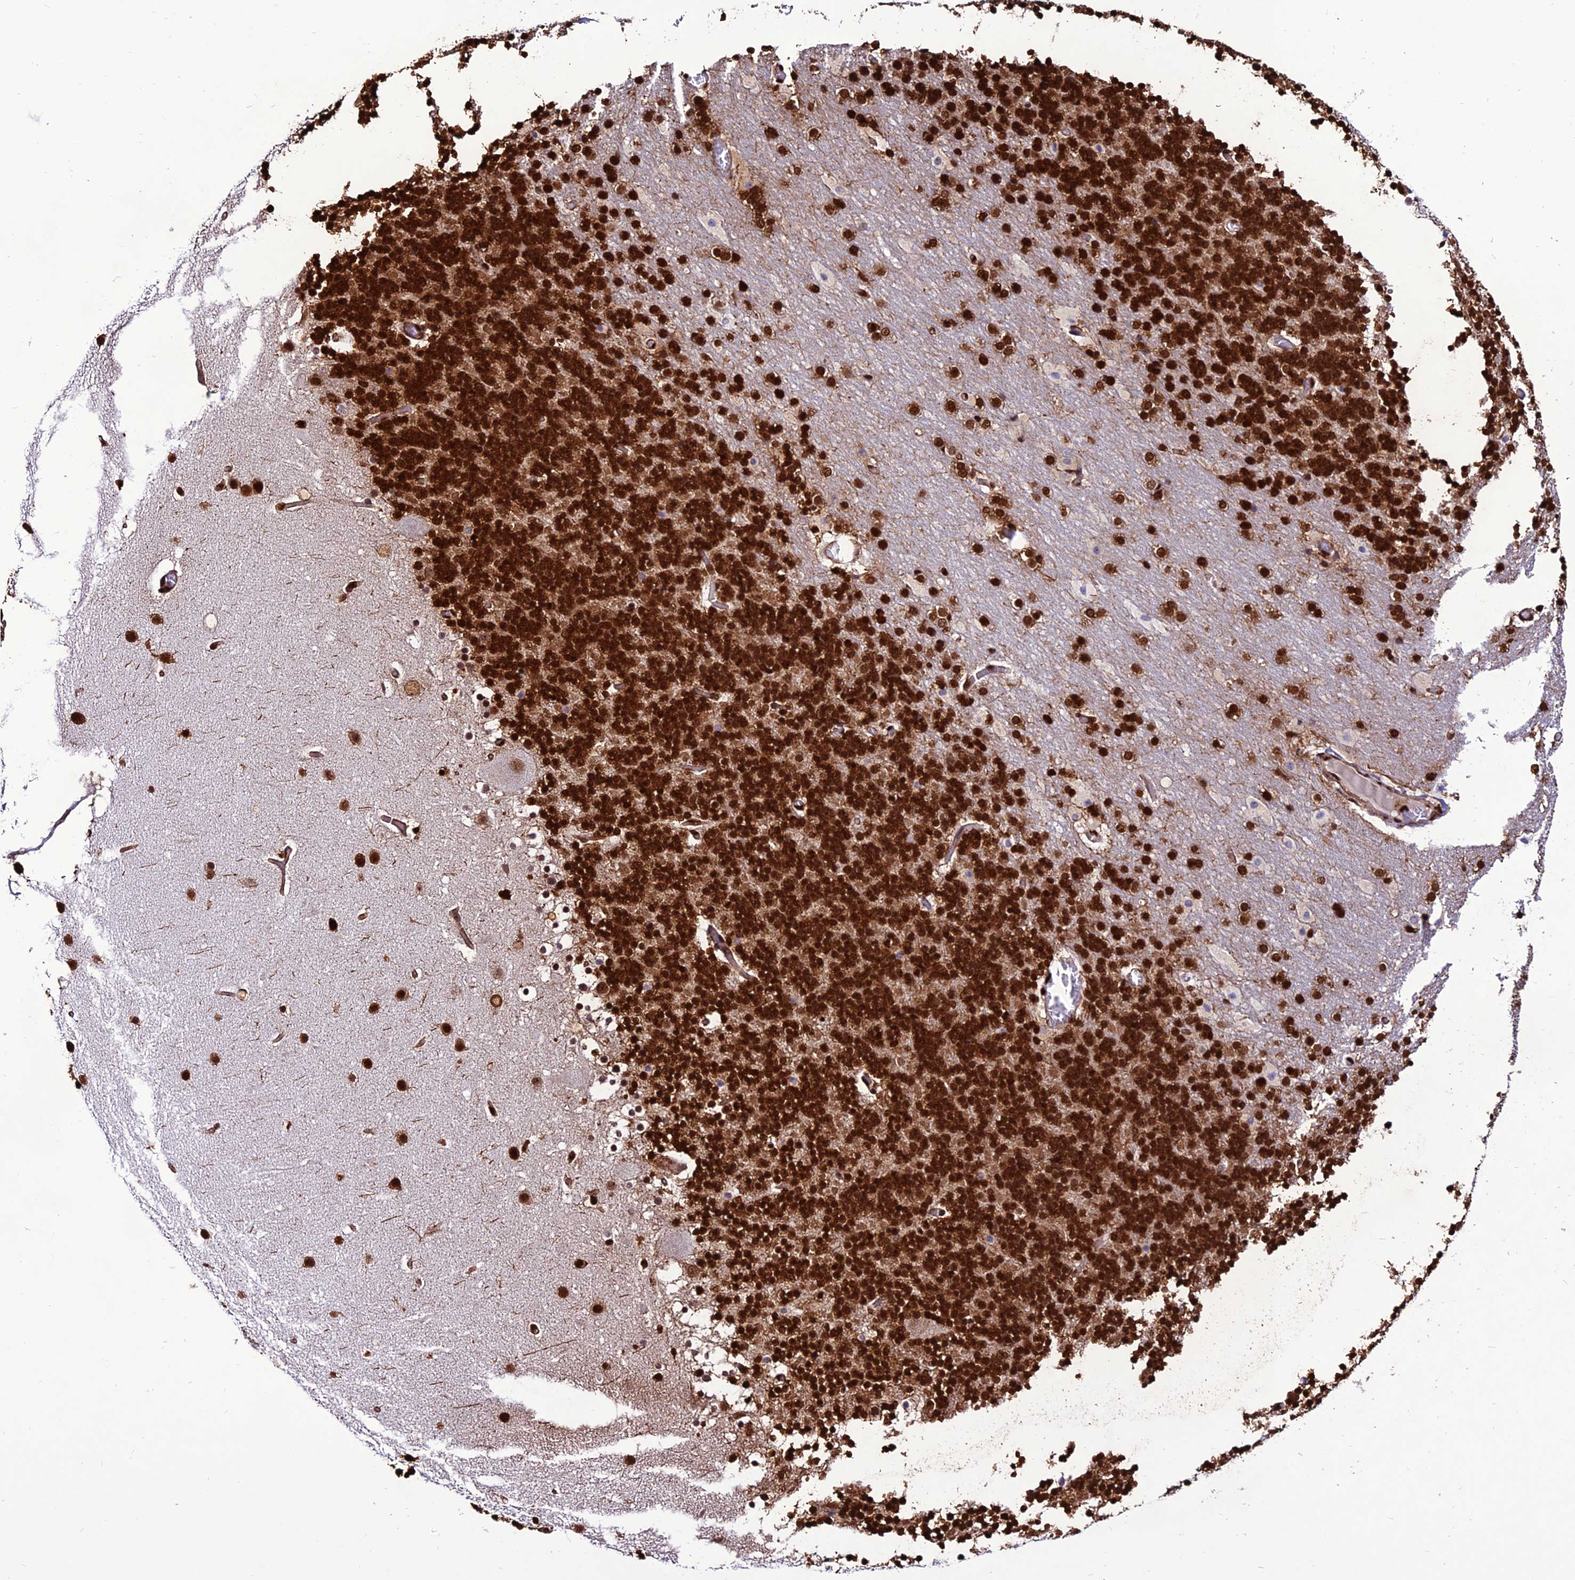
{"staining": {"intensity": "strong", "quantity": ">75%", "location": "cytoplasmic/membranous,nuclear"}, "tissue": "cerebellum", "cell_type": "Cells in granular layer", "image_type": "normal", "snomed": [{"axis": "morphology", "description": "Normal tissue, NOS"}, {"axis": "topography", "description": "Cerebellum"}], "caption": "Immunohistochemistry image of unremarkable human cerebellum stained for a protein (brown), which shows high levels of strong cytoplasmic/membranous,nuclear expression in about >75% of cells in granular layer.", "gene": "INO80E", "patient": {"sex": "male", "age": 57}}